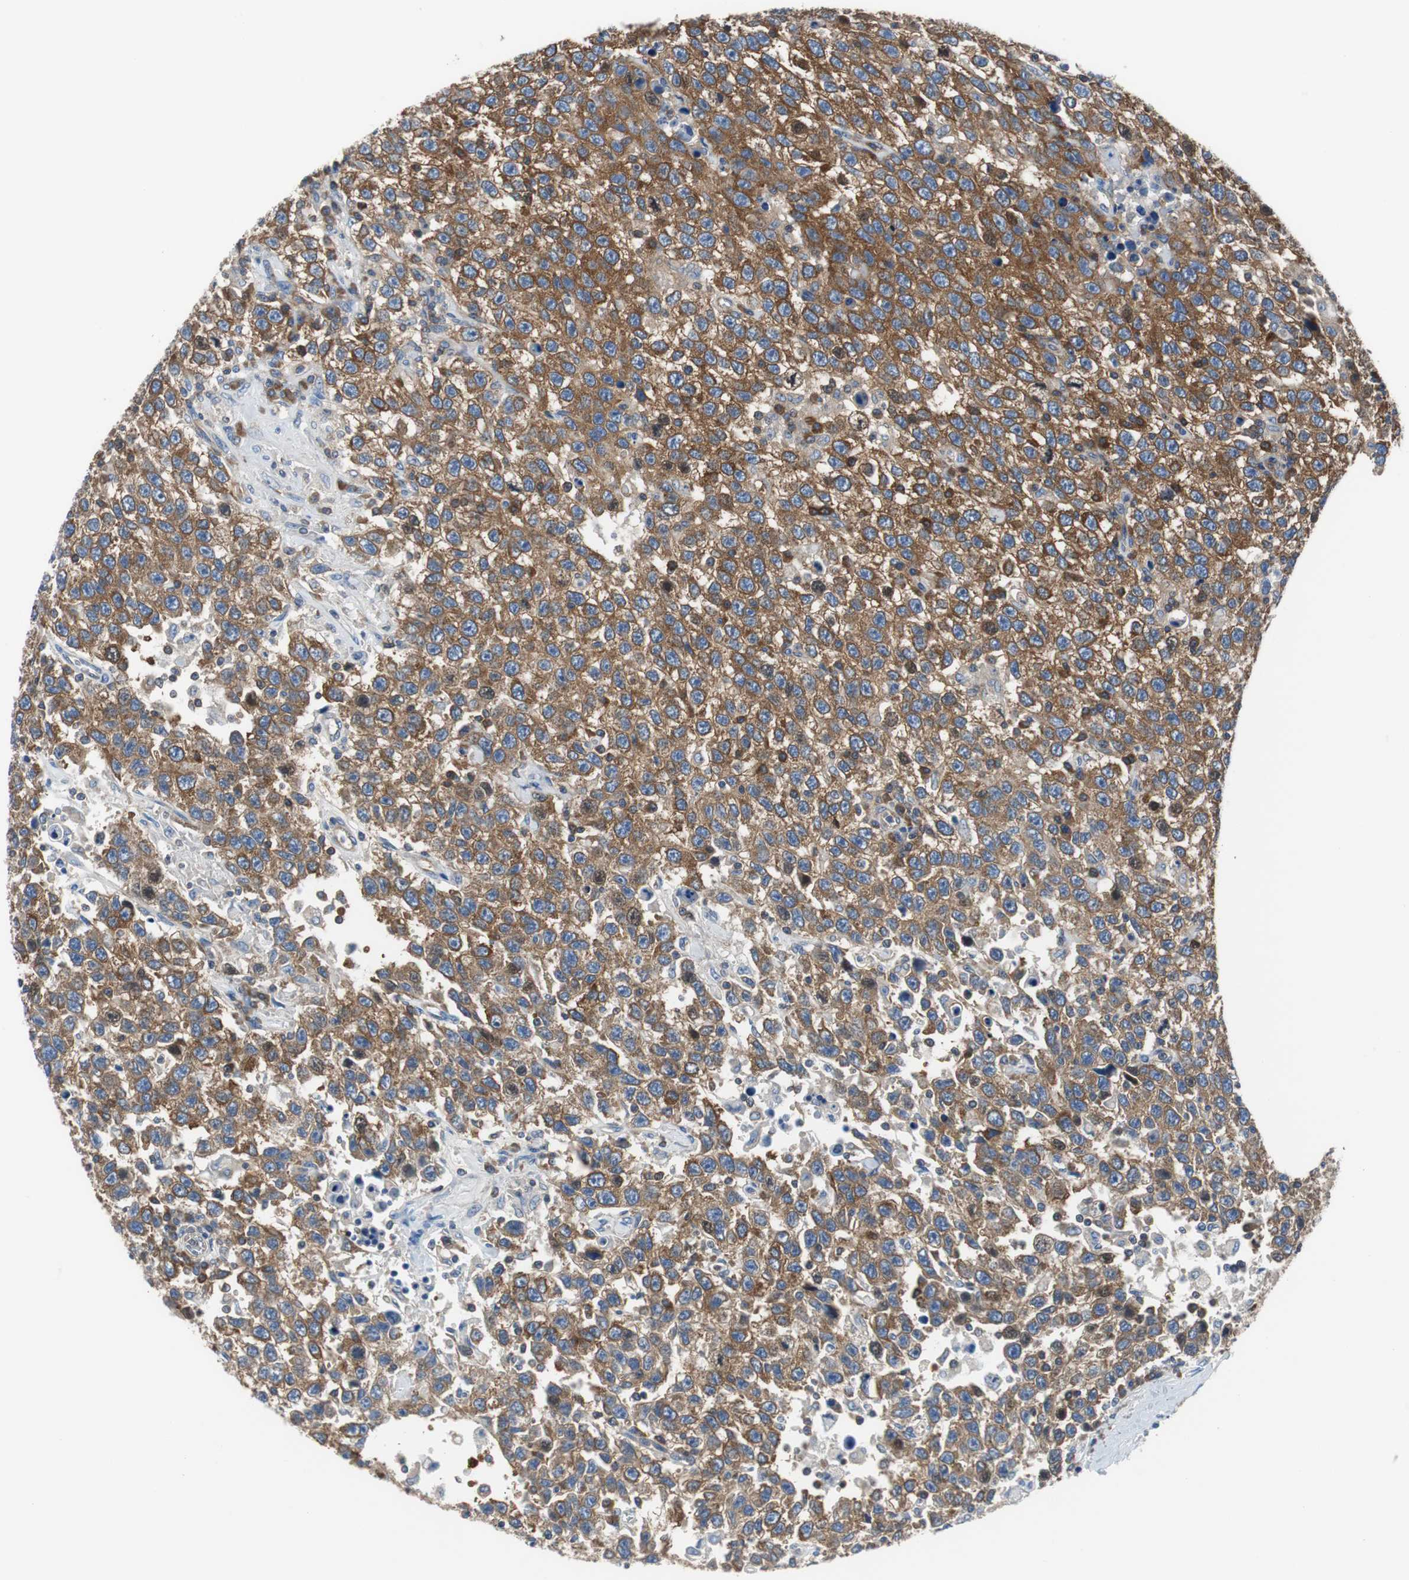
{"staining": {"intensity": "strong", "quantity": ">75%", "location": "cytoplasmic/membranous"}, "tissue": "testis cancer", "cell_type": "Tumor cells", "image_type": "cancer", "snomed": [{"axis": "morphology", "description": "Seminoma, NOS"}, {"axis": "topography", "description": "Testis"}], "caption": "IHC (DAB (3,3'-diaminobenzidine)) staining of human testis cancer (seminoma) displays strong cytoplasmic/membranous protein expression in approximately >75% of tumor cells.", "gene": "BRAF", "patient": {"sex": "male", "age": 41}}